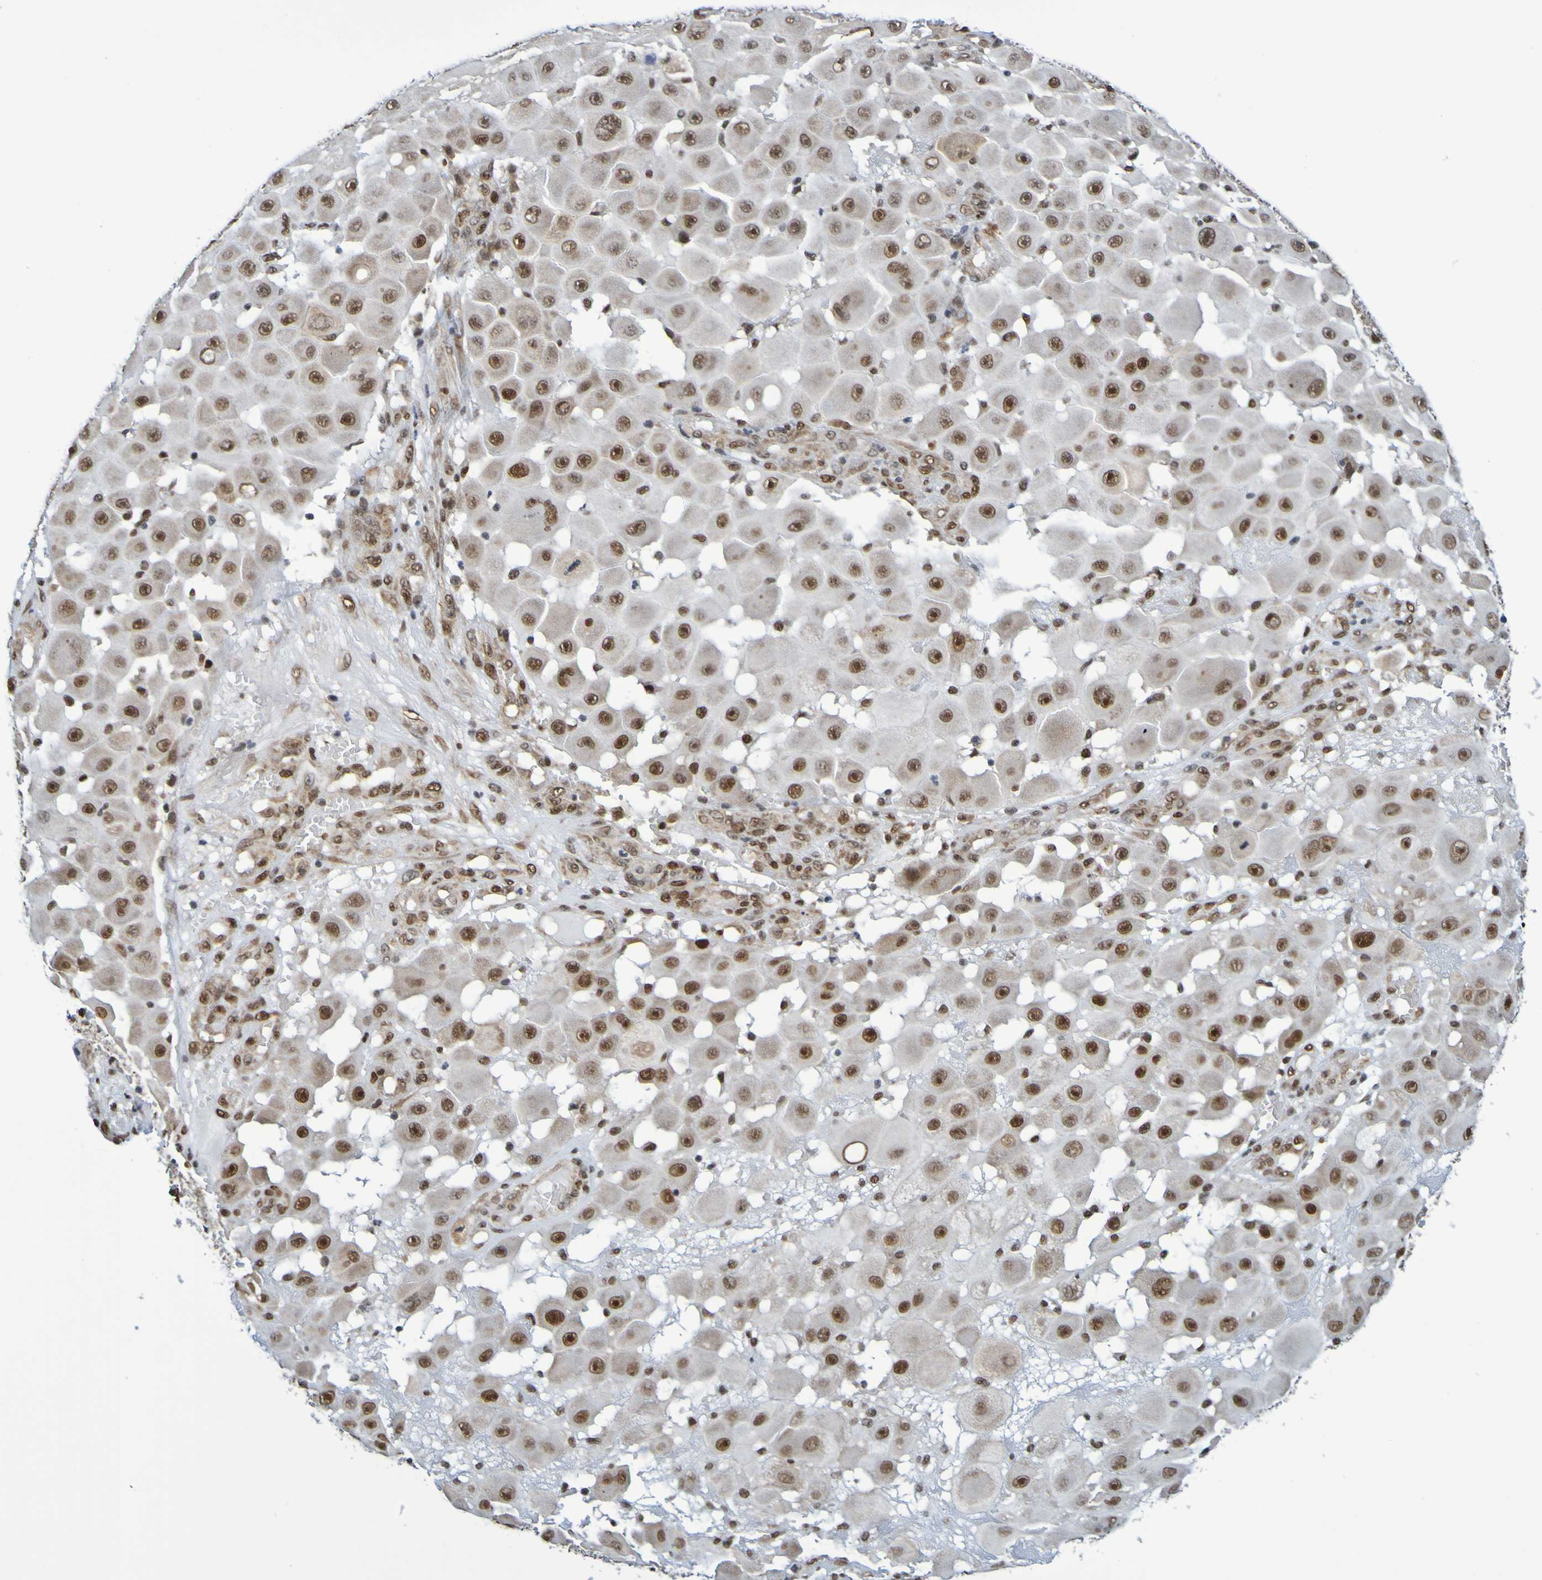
{"staining": {"intensity": "strong", "quantity": ">75%", "location": "nuclear"}, "tissue": "melanoma", "cell_type": "Tumor cells", "image_type": "cancer", "snomed": [{"axis": "morphology", "description": "Malignant melanoma, NOS"}, {"axis": "topography", "description": "Skin"}], "caption": "IHC (DAB) staining of human malignant melanoma reveals strong nuclear protein expression in about >75% of tumor cells.", "gene": "HDAC2", "patient": {"sex": "female", "age": 81}}